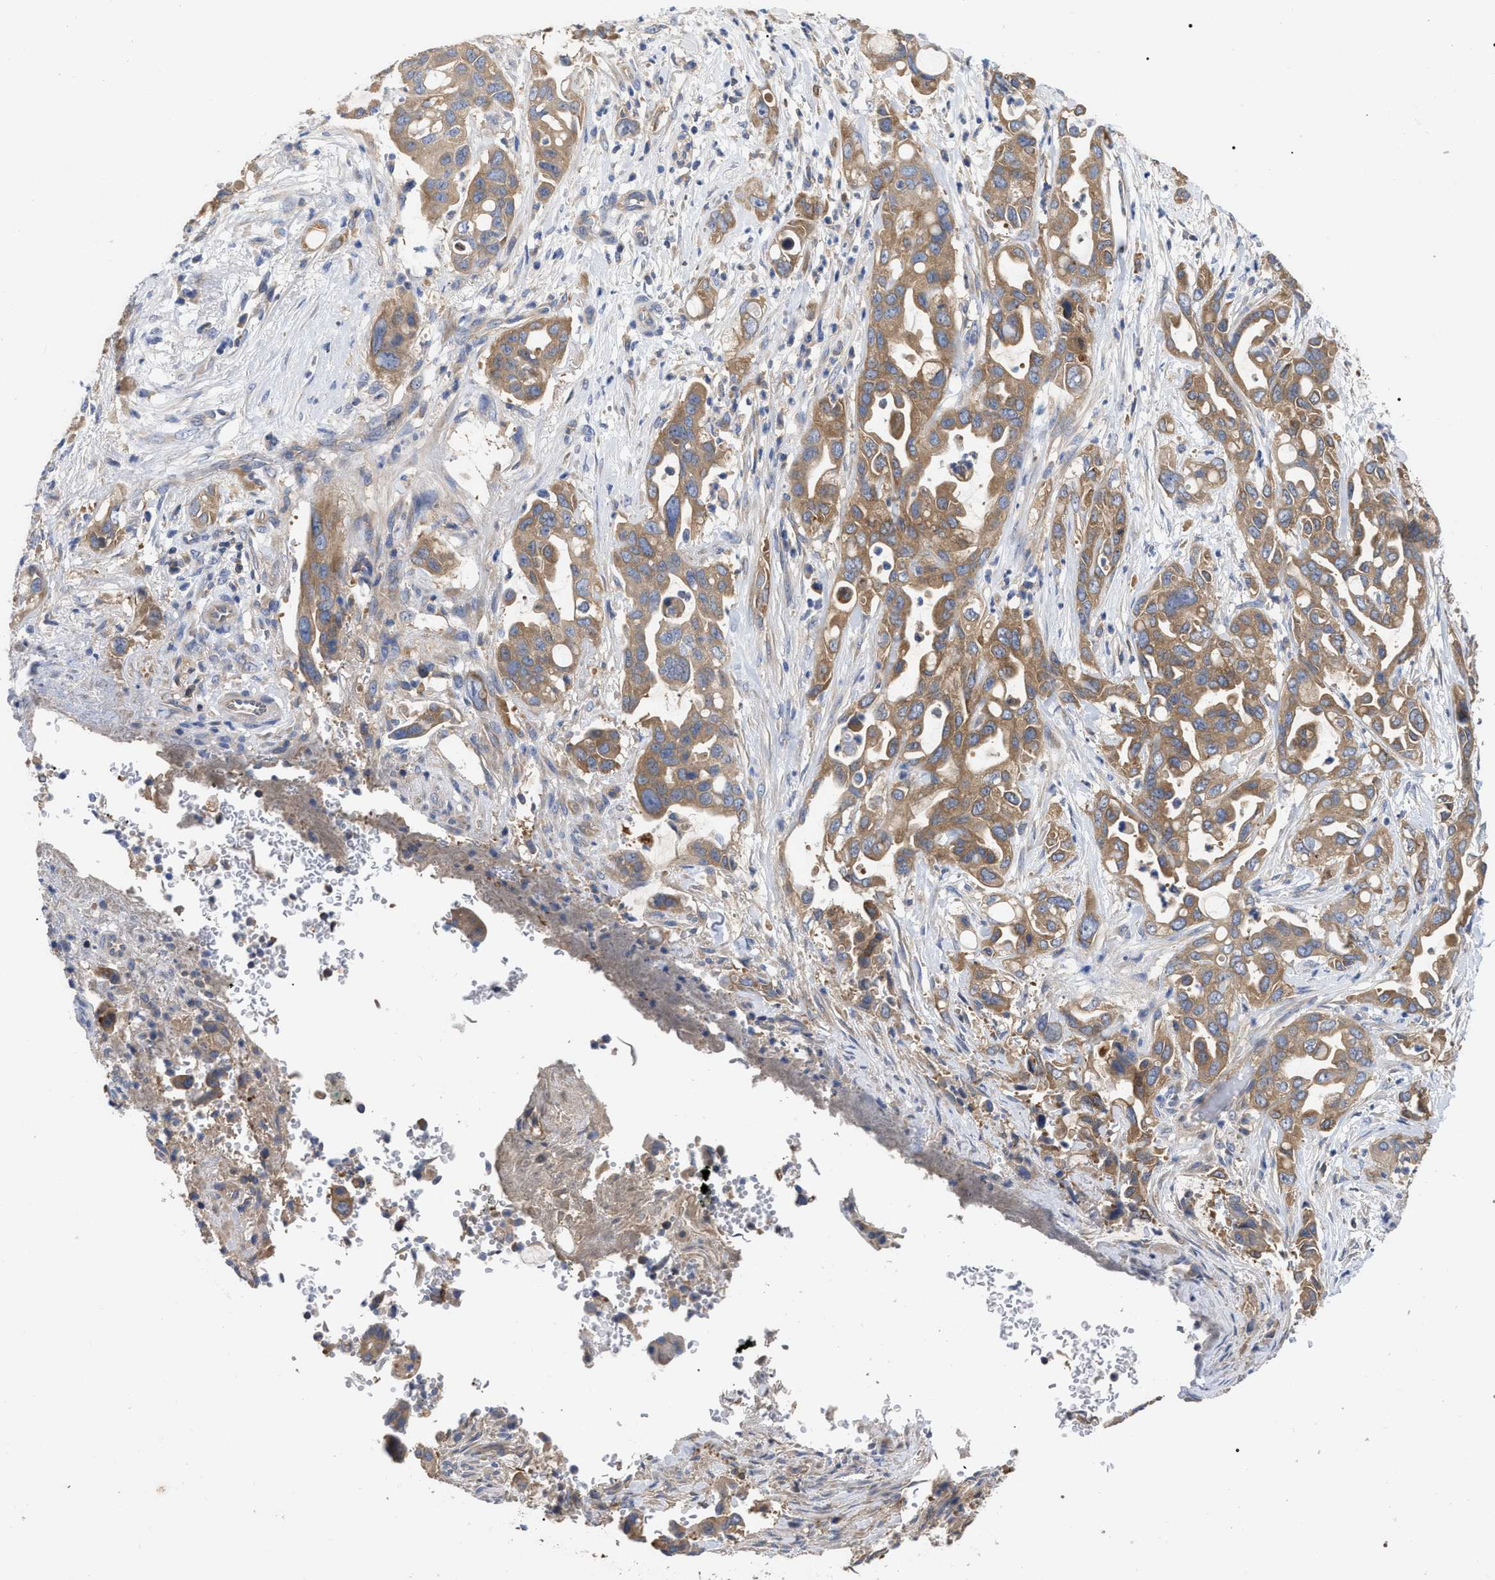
{"staining": {"intensity": "moderate", "quantity": ">75%", "location": "cytoplasmic/membranous"}, "tissue": "pancreatic cancer", "cell_type": "Tumor cells", "image_type": "cancer", "snomed": [{"axis": "morphology", "description": "Adenocarcinoma, NOS"}, {"axis": "topography", "description": "Pancreas"}], "caption": "Pancreatic cancer stained with a protein marker displays moderate staining in tumor cells.", "gene": "RAP1GDS1", "patient": {"sex": "female", "age": 70}}